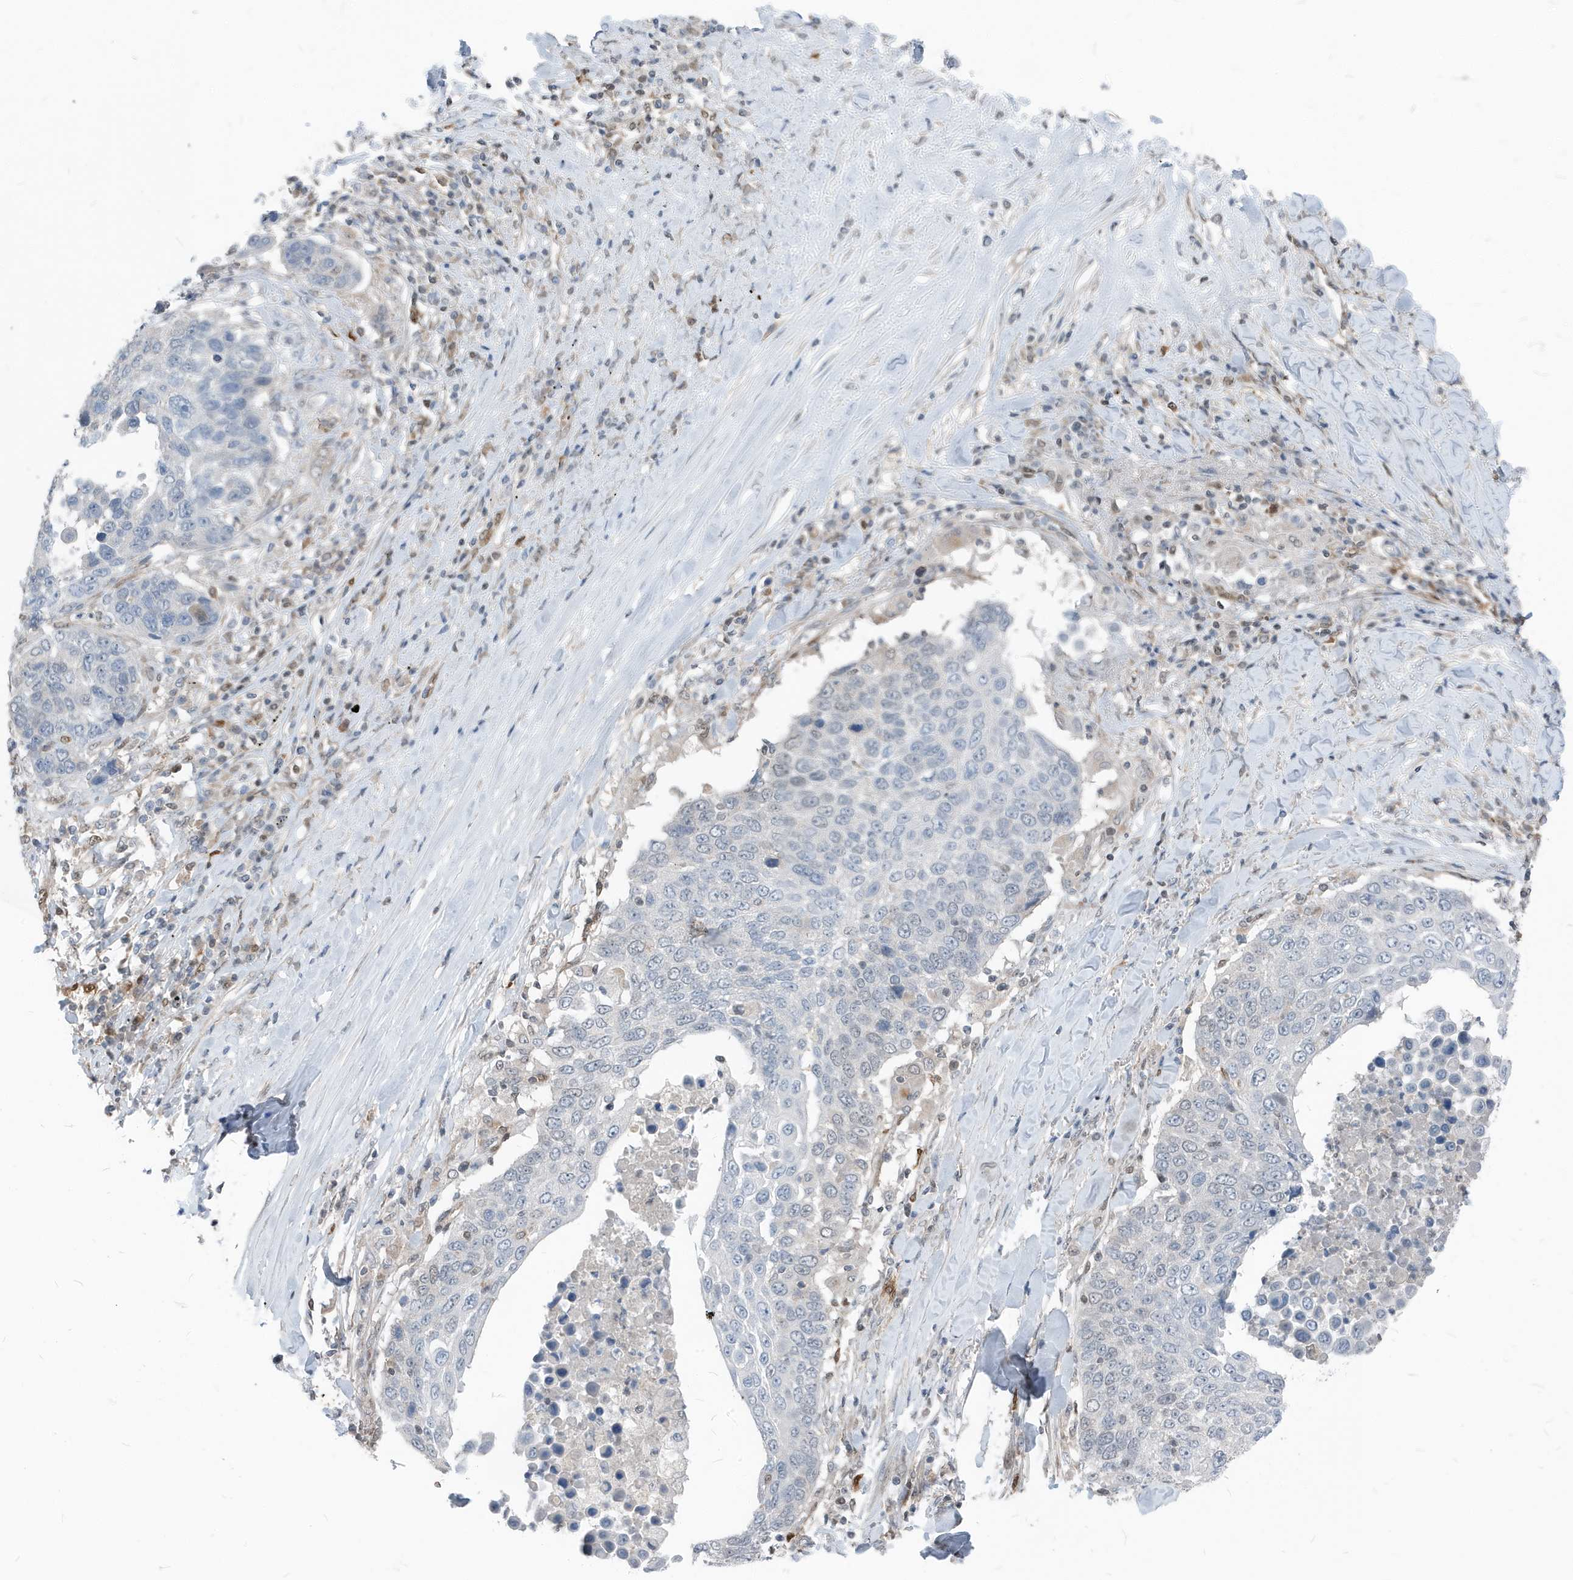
{"staining": {"intensity": "negative", "quantity": "none", "location": "none"}, "tissue": "lung cancer", "cell_type": "Tumor cells", "image_type": "cancer", "snomed": [{"axis": "morphology", "description": "Squamous cell carcinoma, NOS"}, {"axis": "topography", "description": "Lung"}], "caption": "Tumor cells are negative for brown protein staining in lung squamous cell carcinoma. (Stains: DAB (3,3'-diaminobenzidine) immunohistochemistry with hematoxylin counter stain, Microscopy: brightfield microscopy at high magnification).", "gene": "NCOA7", "patient": {"sex": "male", "age": 66}}